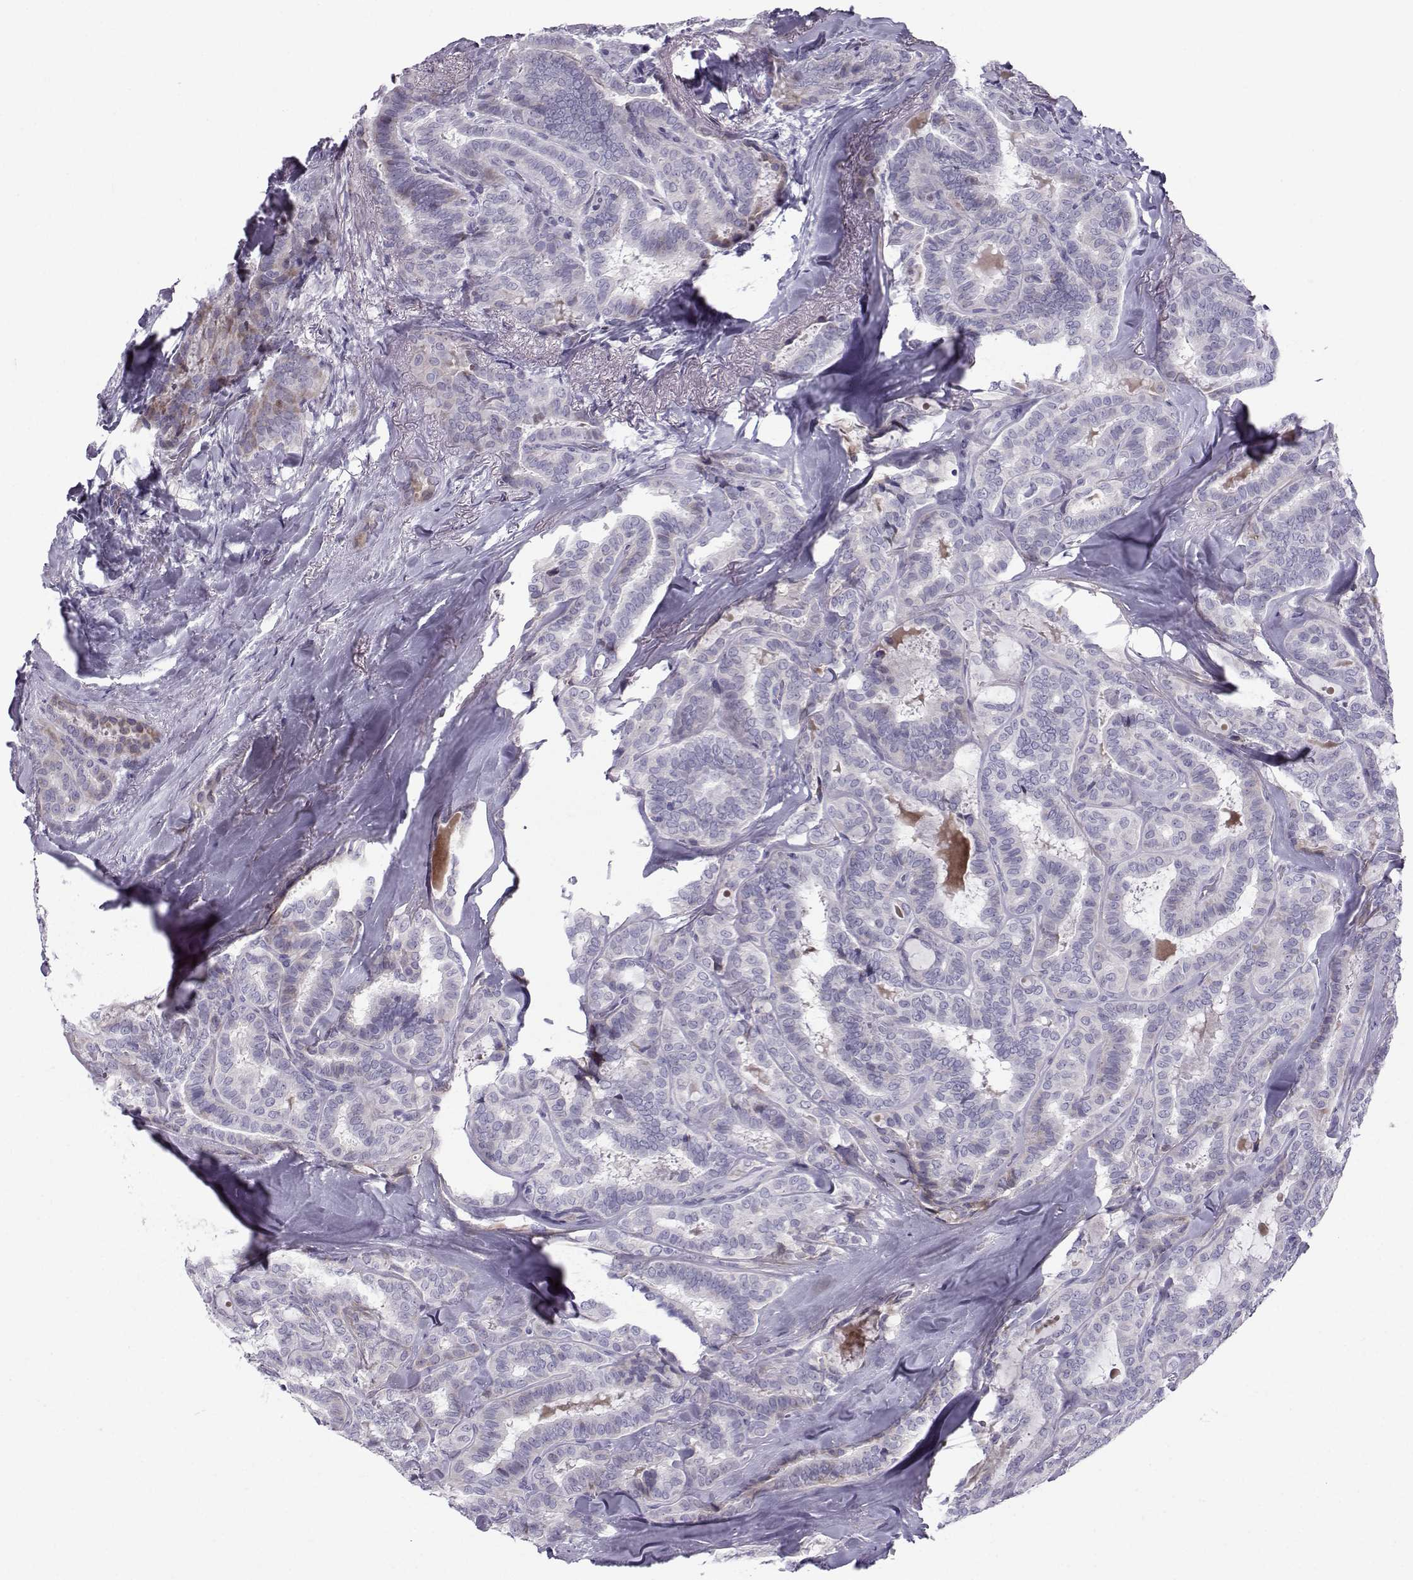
{"staining": {"intensity": "moderate", "quantity": "<25%", "location": "cytoplasmic/membranous"}, "tissue": "thyroid cancer", "cell_type": "Tumor cells", "image_type": "cancer", "snomed": [{"axis": "morphology", "description": "Papillary adenocarcinoma, NOS"}, {"axis": "topography", "description": "Thyroid gland"}], "caption": "IHC (DAB (3,3'-diaminobenzidine)) staining of thyroid cancer displays moderate cytoplasmic/membranous protein expression in approximately <25% of tumor cells.", "gene": "DMRT3", "patient": {"sex": "female", "age": 39}}